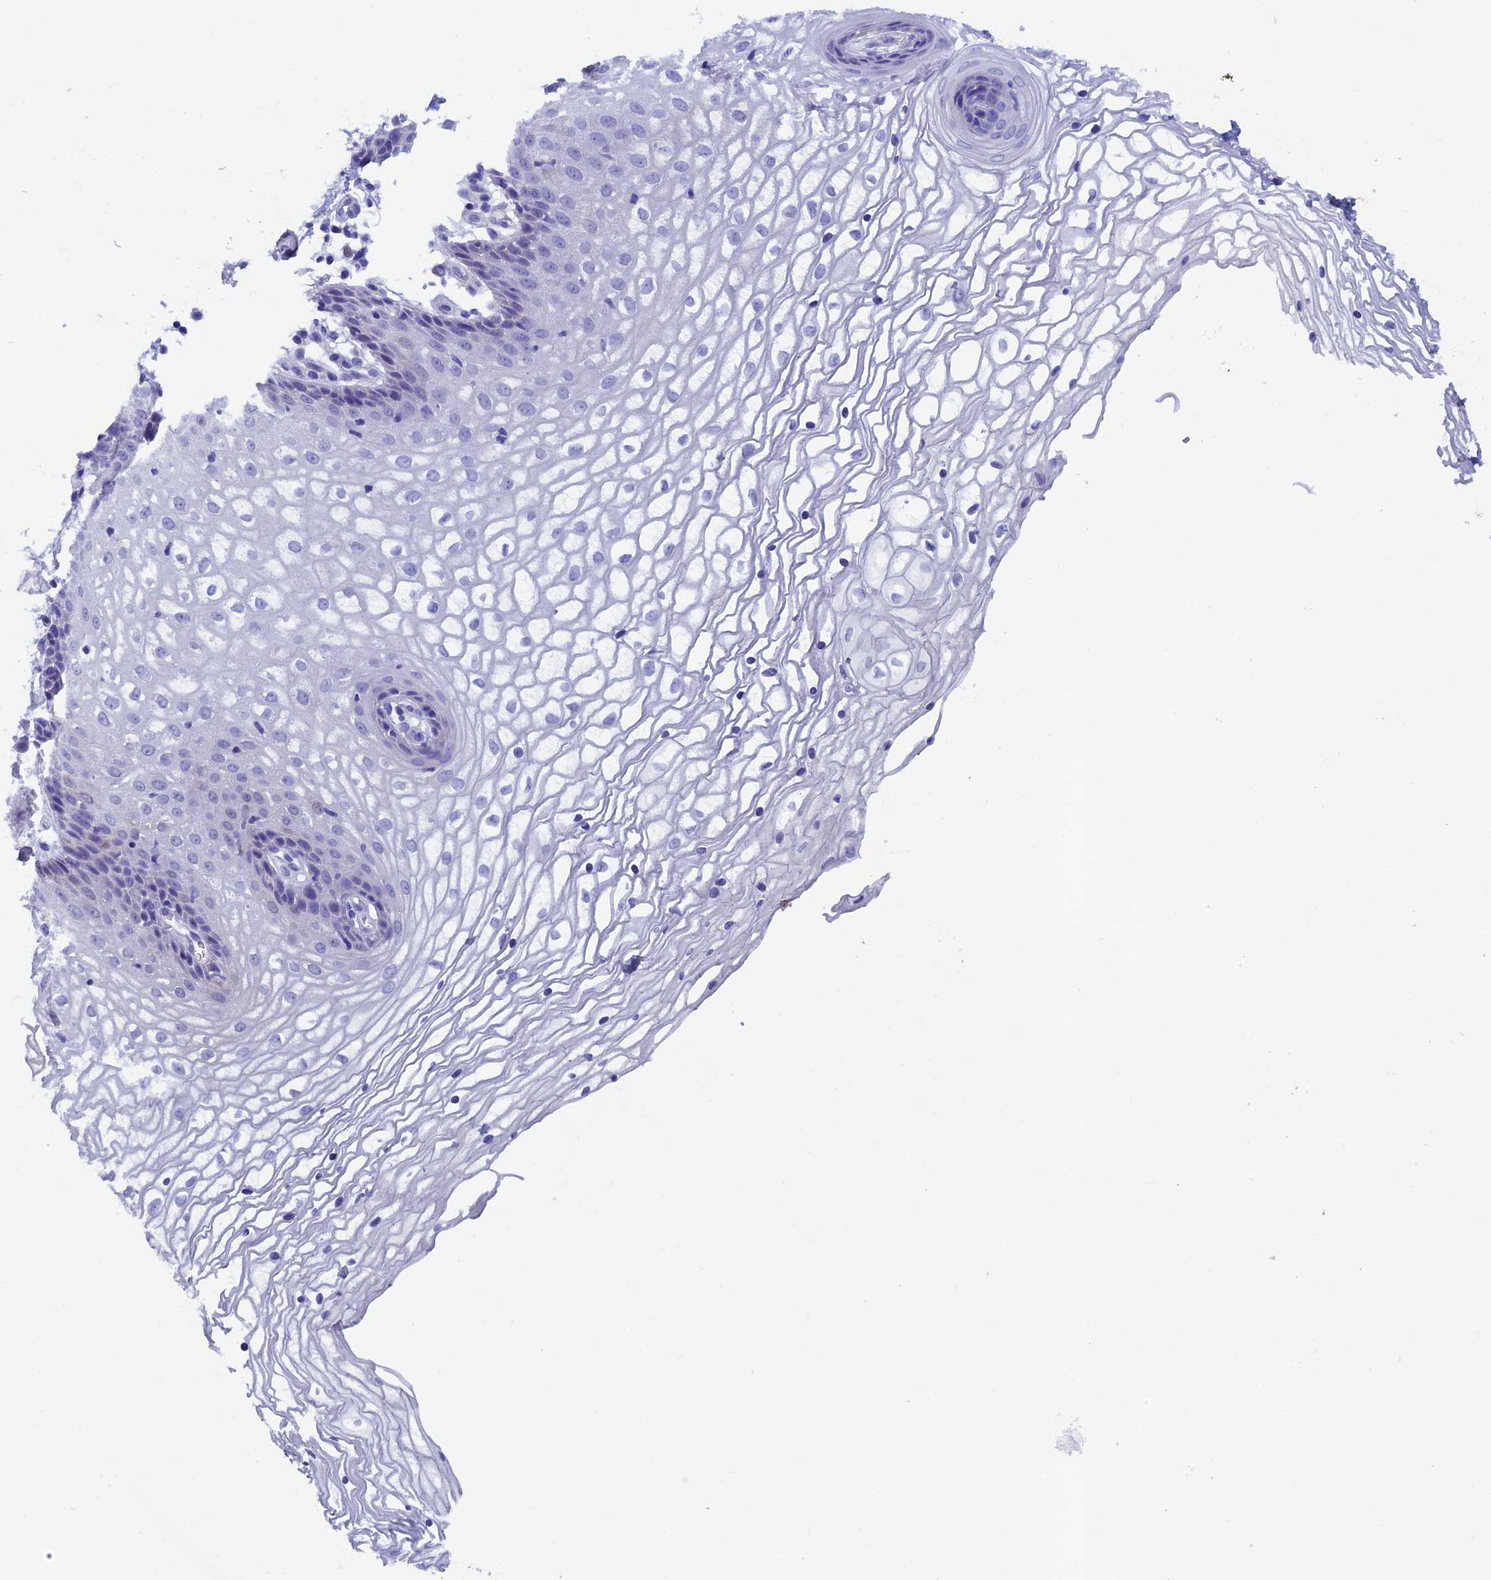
{"staining": {"intensity": "weak", "quantity": "<25%", "location": "cytoplasmic/membranous"}, "tissue": "vagina", "cell_type": "Squamous epithelial cells", "image_type": "normal", "snomed": [{"axis": "morphology", "description": "Normal tissue, NOS"}, {"axis": "topography", "description": "Vagina"}], "caption": "The immunohistochemistry (IHC) histopathology image has no significant expression in squamous epithelial cells of vagina.", "gene": "ADH7", "patient": {"sex": "female", "age": 34}}